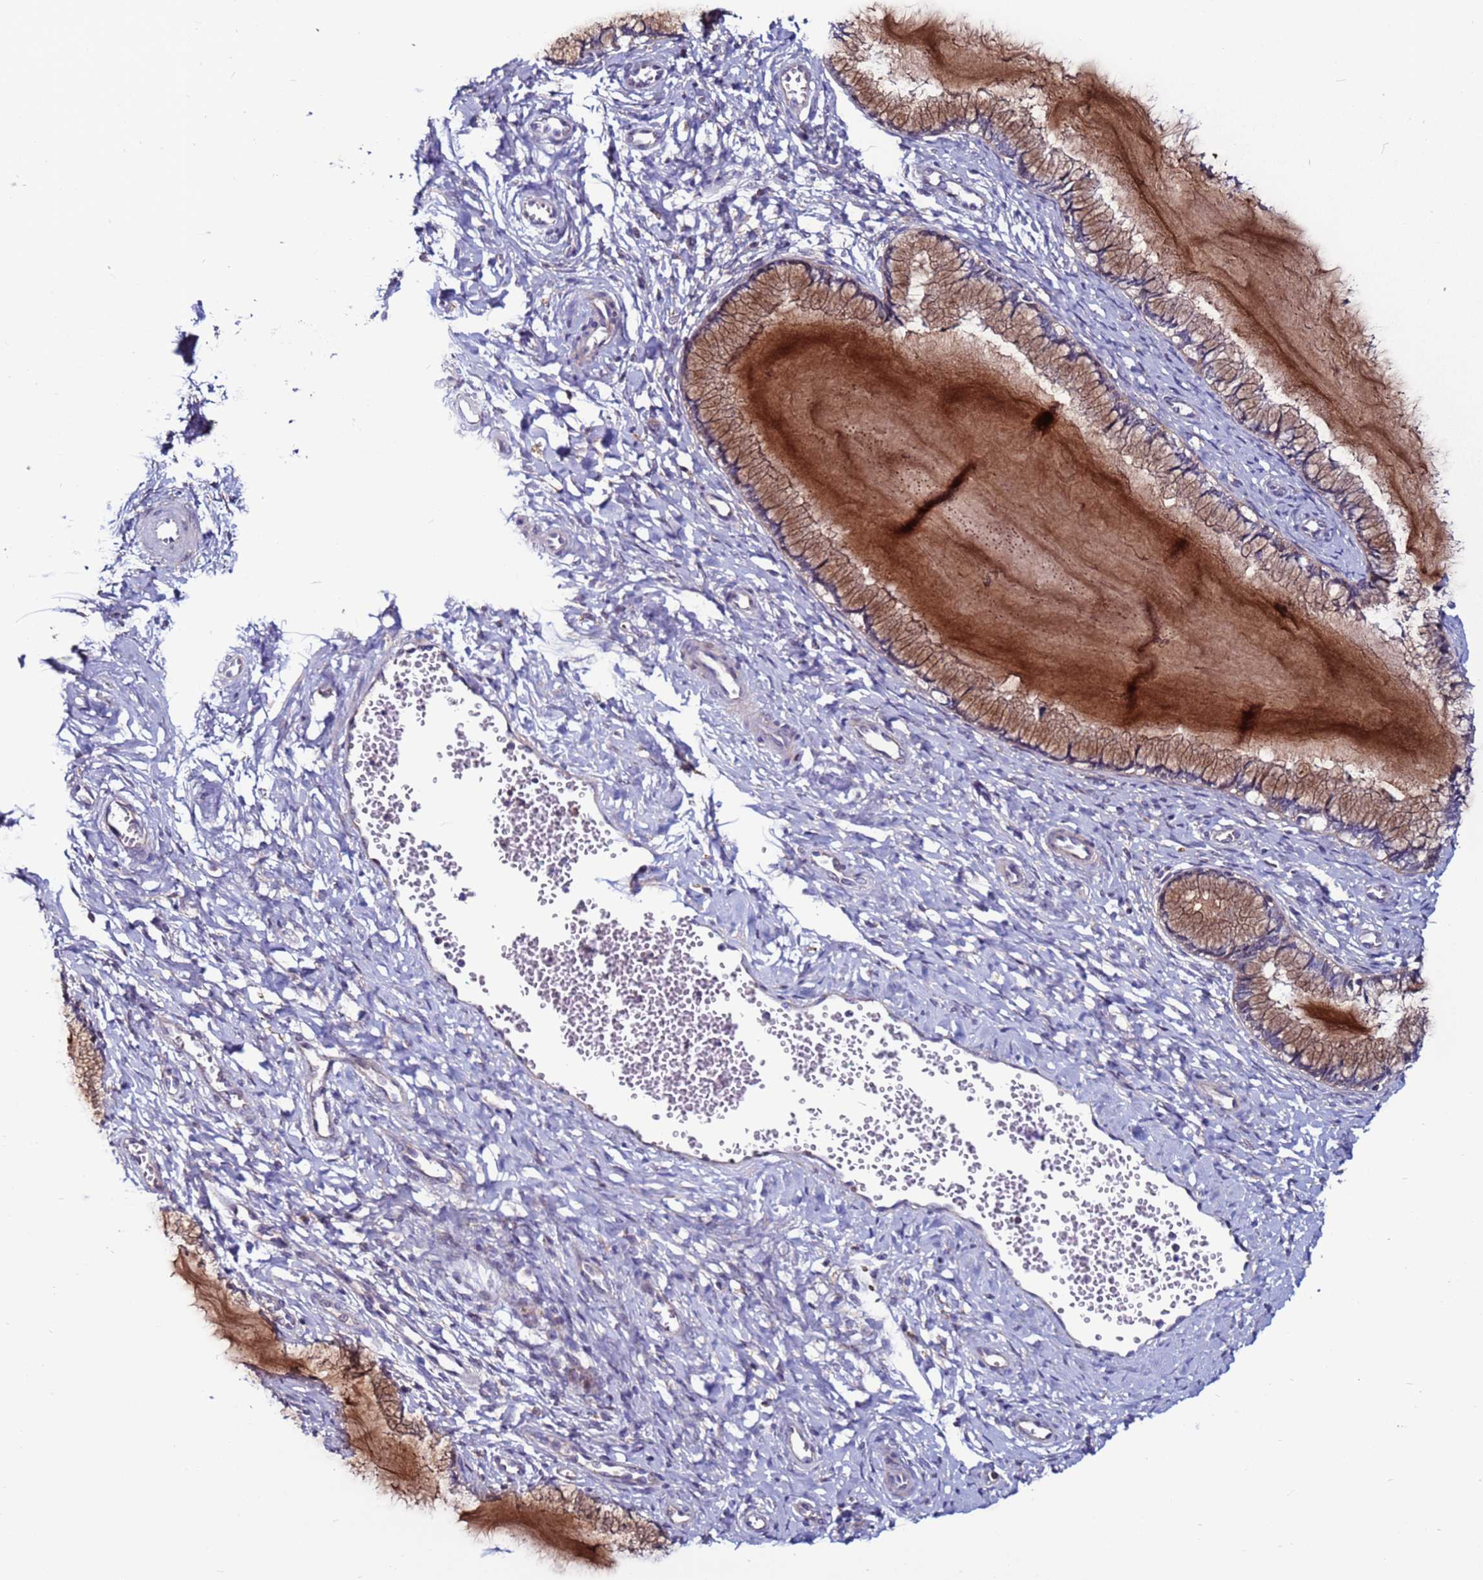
{"staining": {"intensity": "moderate", "quantity": ">75%", "location": "cytoplasmic/membranous"}, "tissue": "cervix", "cell_type": "Glandular cells", "image_type": "normal", "snomed": [{"axis": "morphology", "description": "Normal tissue, NOS"}, {"axis": "morphology", "description": "Adenocarcinoma, NOS"}, {"axis": "topography", "description": "Cervix"}], "caption": "Immunohistochemistry staining of normal cervix, which reveals medium levels of moderate cytoplasmic/membranous staining in about >75% of glandular cells indicating moderate cytoplasmic/membranous protein staining. The staining was performed using DAB (3,3'-diaminobenzidine) (brown) for protein detection and nuclei were counterstained in hematoxylin (blue).", "gene": "GAREM1", "patient": {"sex": "female", "age": 29}}